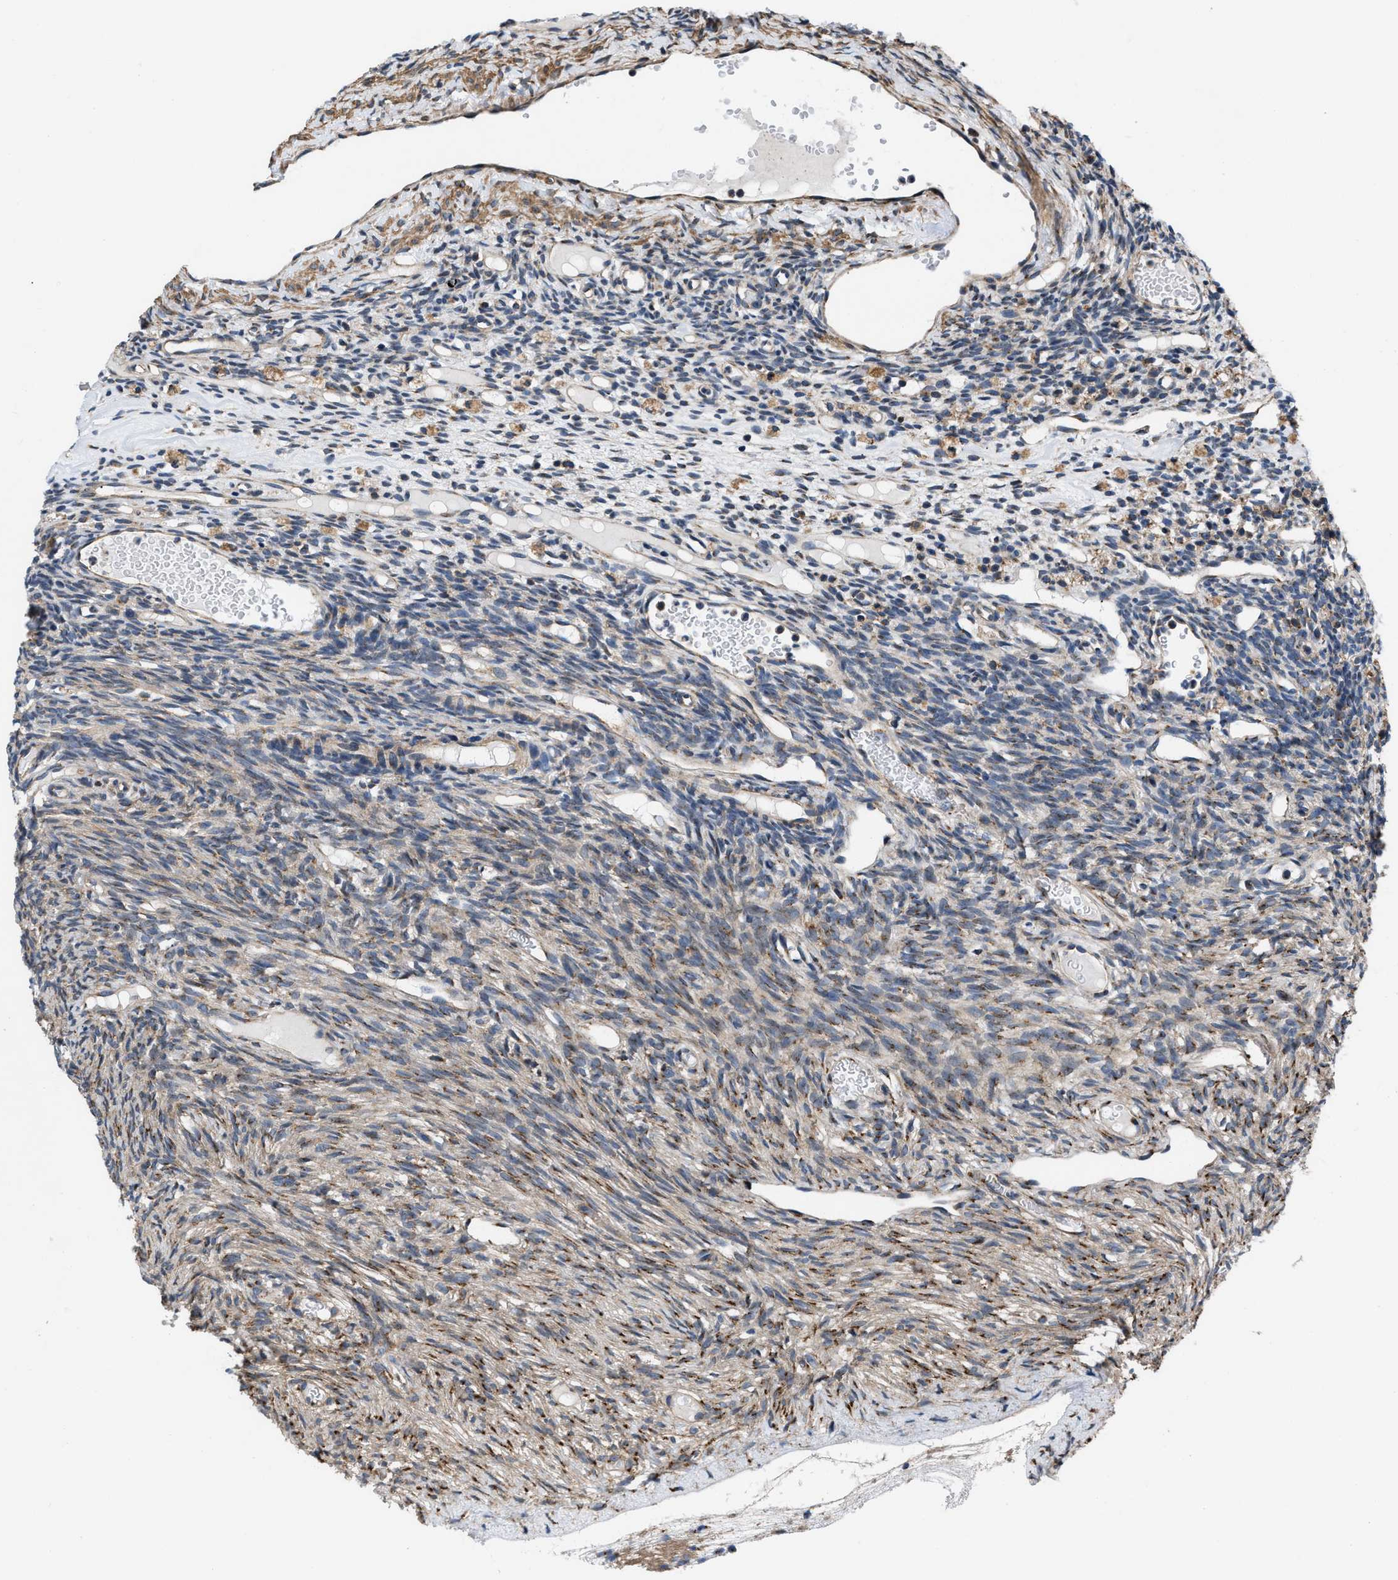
{"staining": {"intensity": "moderate", "quantity": ">75%", "location": "cytoplasmic/membranous"}, "tissue": "ovary", "cell_type": "Follicle cells", "image_type": "normal", "snomed": [{"axis": "morphology", "description": "Normal tissue, NOS"}, {"axis": "topography", "description": "Ovary"}], "caption": "An immunohistochemistry (IHC) image of normal tissue is shown. Protein staining in brown labels moderate cytoplasmic/membranous positivity in ovary within follicle cells.", "gene": "CEP128", "patient": {"sex": "female", "age": 33}}